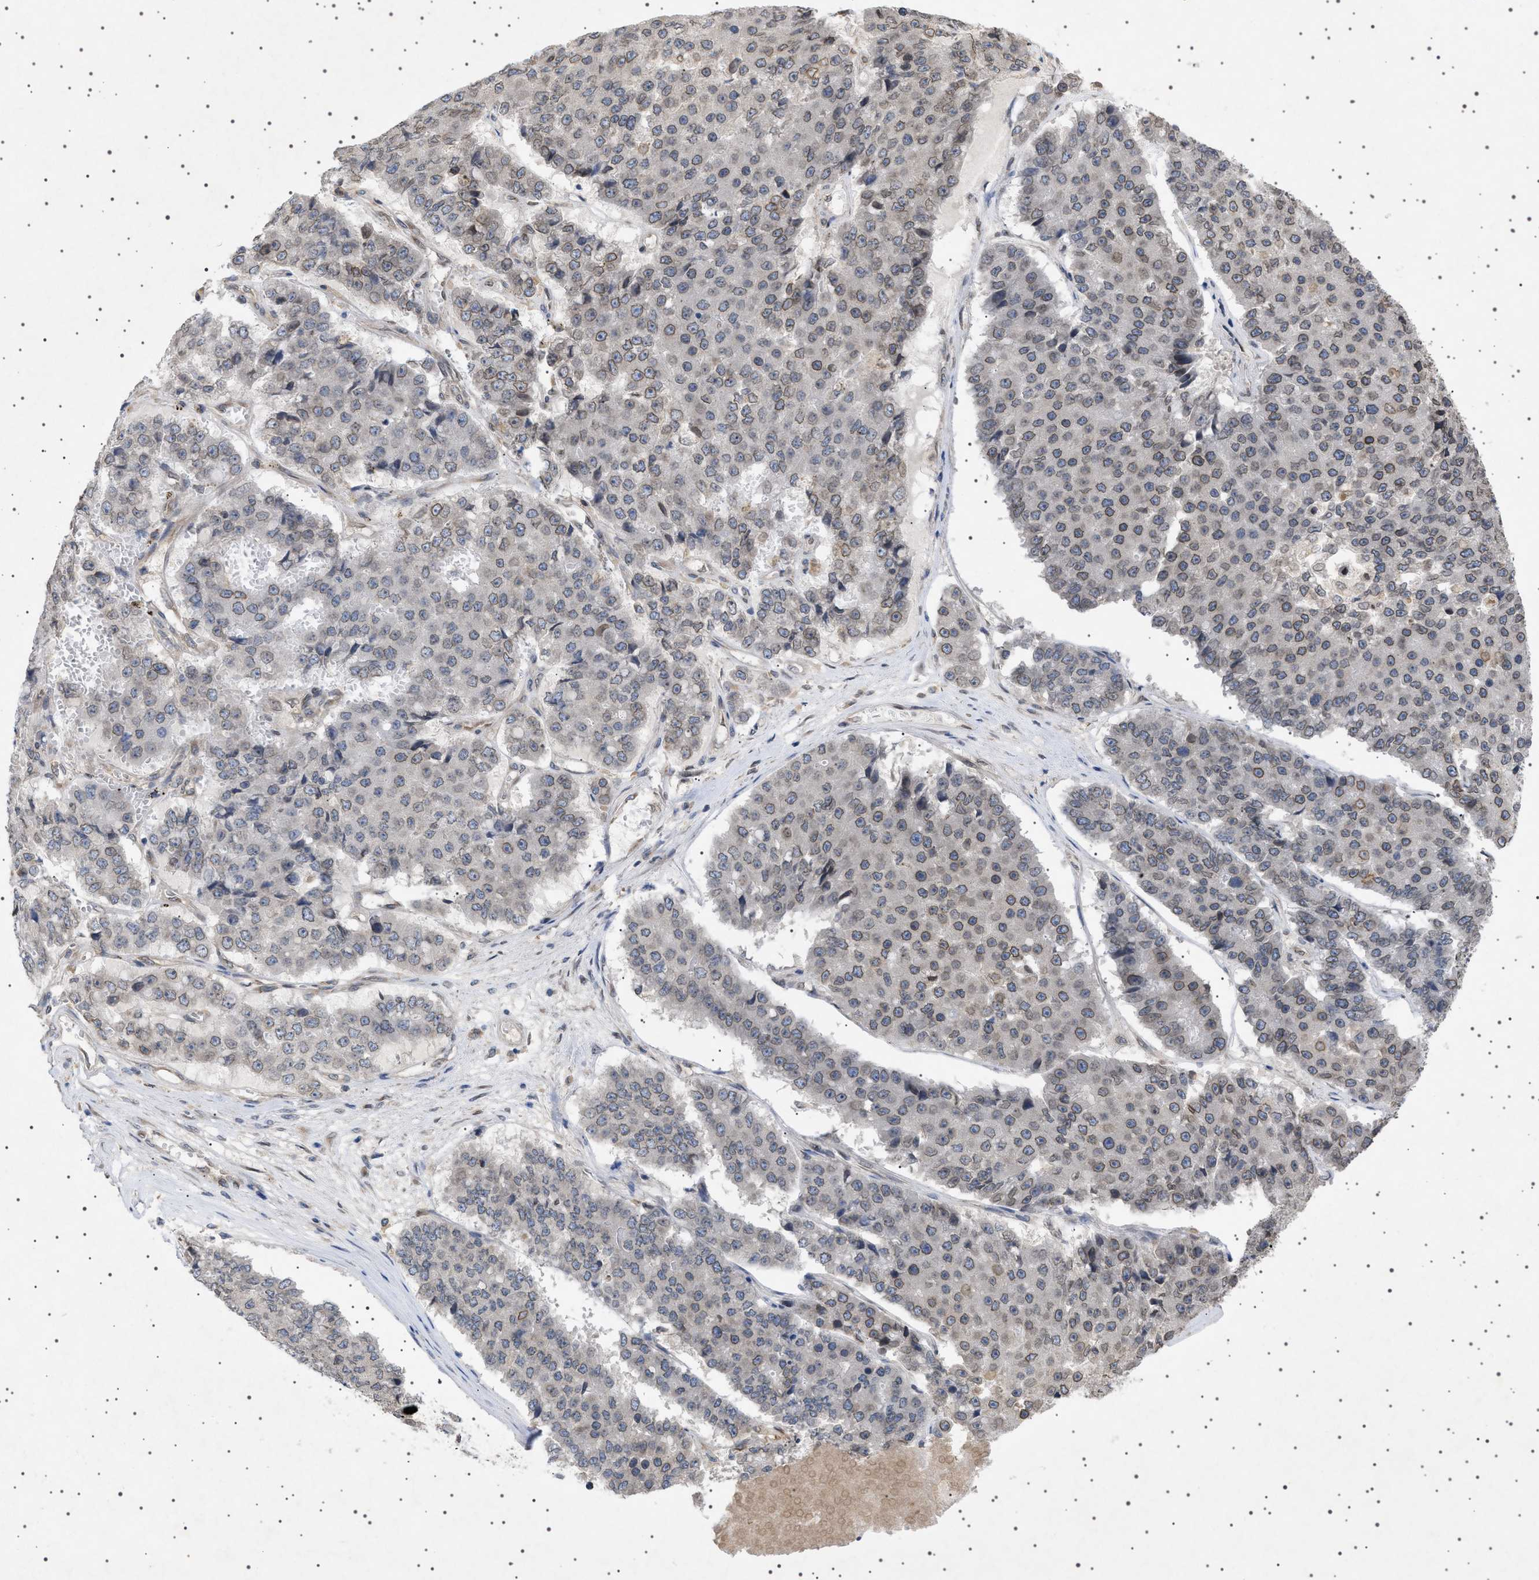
{"staining": {"intensity": "moderate", "quantity": ">75%", "location": "cytoplasmic/membranous,nuclear"}, "tissue": "pancreatic cancer", "cell_type": "Tumor cells", "image_type": "cancer", "snomed": [{"axis": "morphology", "description": "Adenocarcinoma, NOS"}, {"axis": "topography", "description": "Pancreas"}], "caption": "The immunohistochemical stain highlights moderate cytoplasmic/membranous and nuclear positivity in tumor cells of pancreatic cancer tissue.", "gene": "NUP93", "patient": {"sex": "male", "age": 50}}